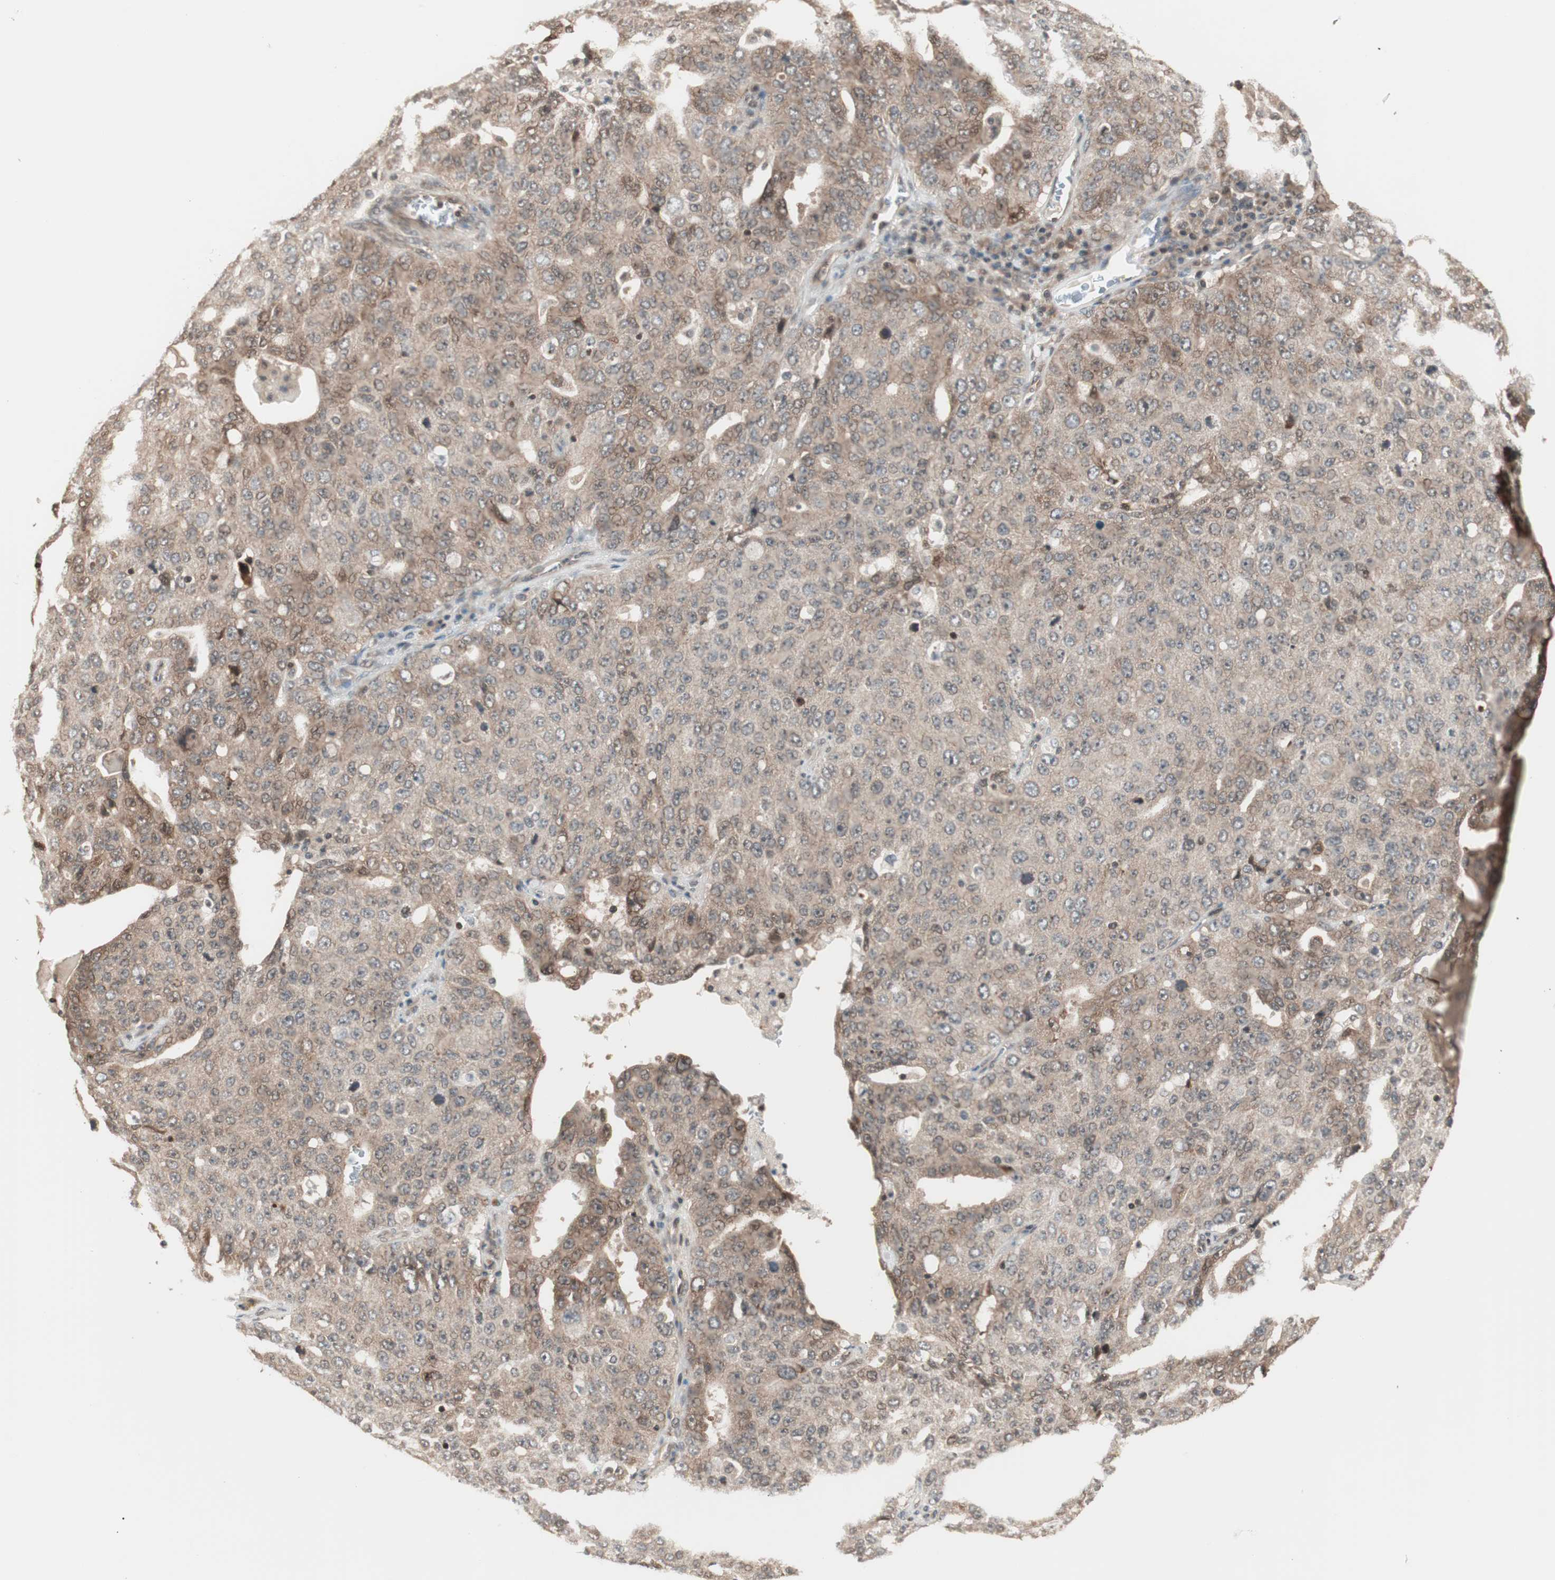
{"staining": {"intensity": "moderate", "quantity": ">75%", "location": "cytoplasmic/membranous"}, "tissue": "ovarian cancer", "cell_type": "Tumor cells", "image_type": "cancer", "snomed": [{"axis": "morphology", "description": "Carcinoma, endometroid"}, {"axis": "topography", "description": "Ovary"}], "caption": "This is a photomicrograph of IHC staining of ovarian cancer (endometroid carcinoma), which shows moderate positivity in the cytoplasmic/membranous of tumor cells.", "gene": "UBE2I", "patient": {"sex": "female", "age": 62}}